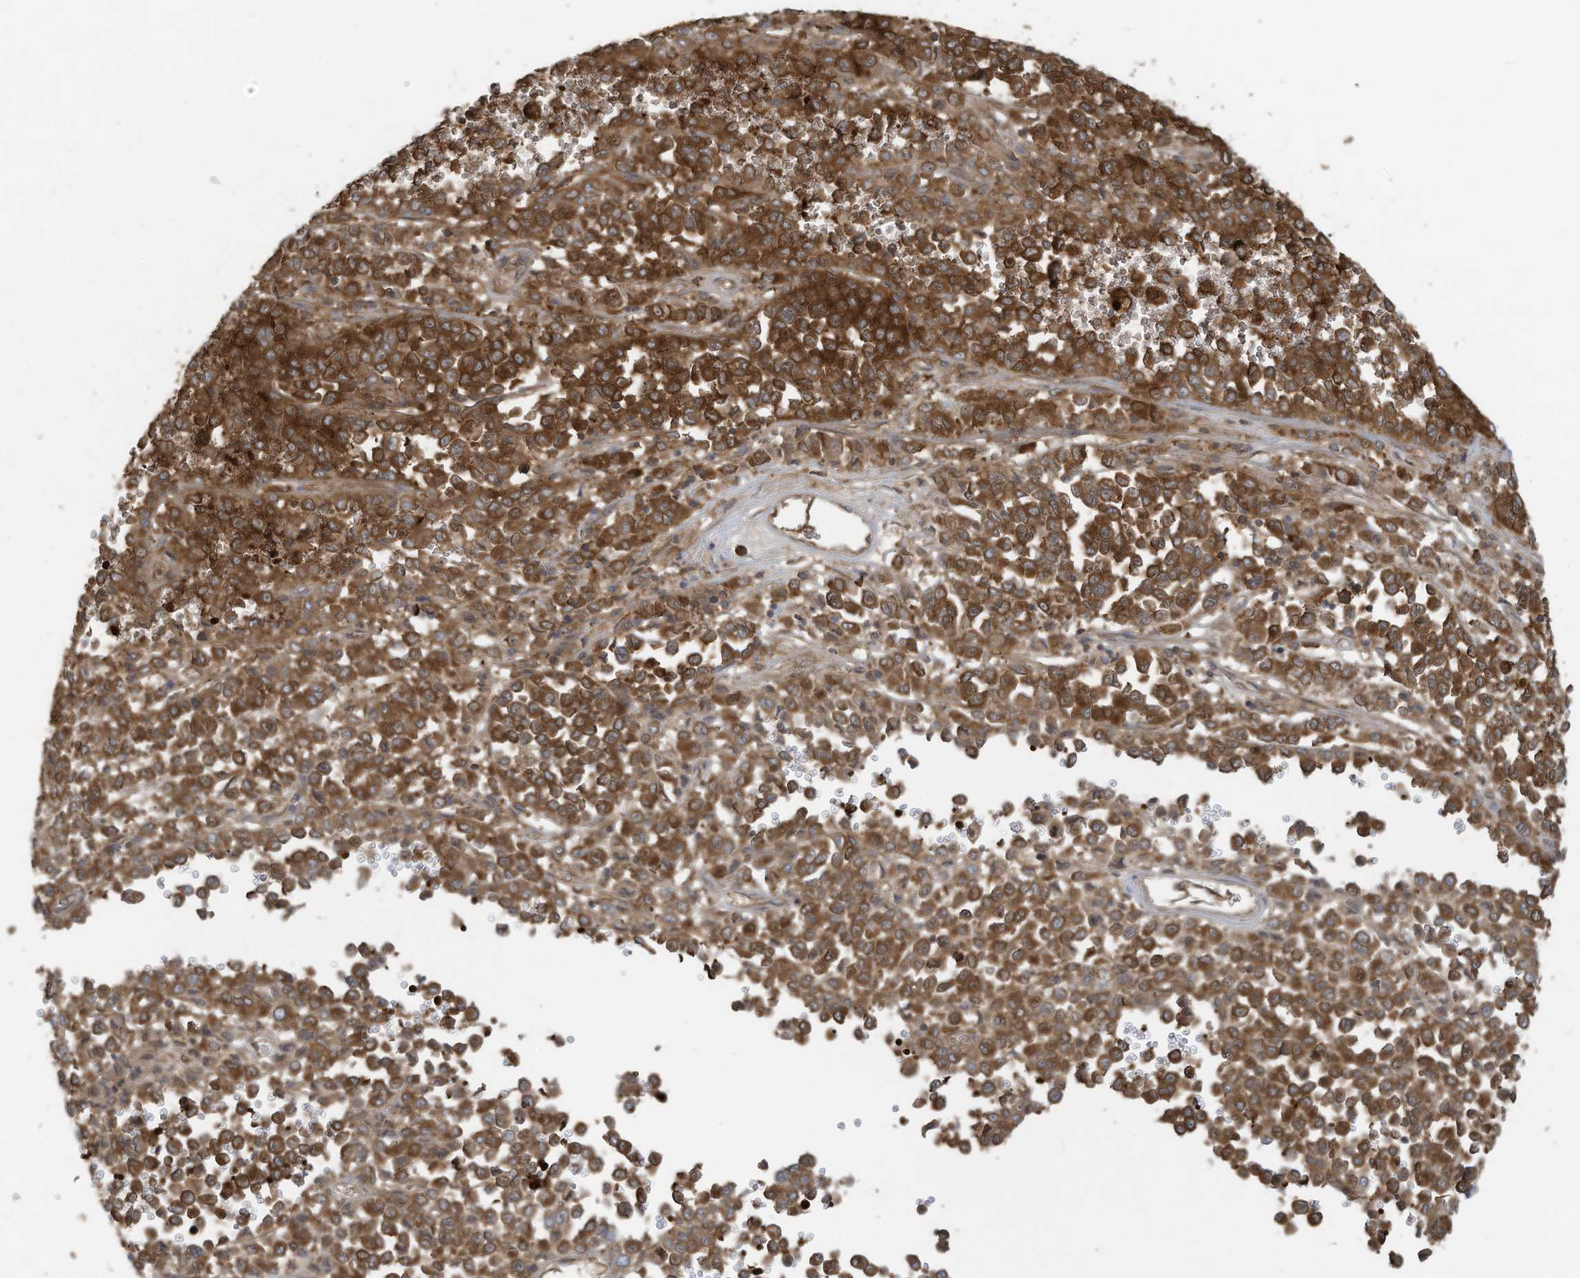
{"staining": {"intensity": "strong", "quantity": ">75%", "location": "cytoplasmic/membranous"}, "tissue": "melanoma", "cell_type": "Tumor cells", "image_type": "cancer", "snomed": [{"axis": "morphology", "description": "Malignant melanoma, Metastatic site"}, {"axis": "topography", "description": "Pancreas"}], "caption": "A micrograph of human malignant melanoma (metastatic site) stained for a protein exhibits strong cytoplasmic/membranous brown staining in tumor cells.", "gene": "OLA1", "patient": {"sex": "female", "age": 30}}